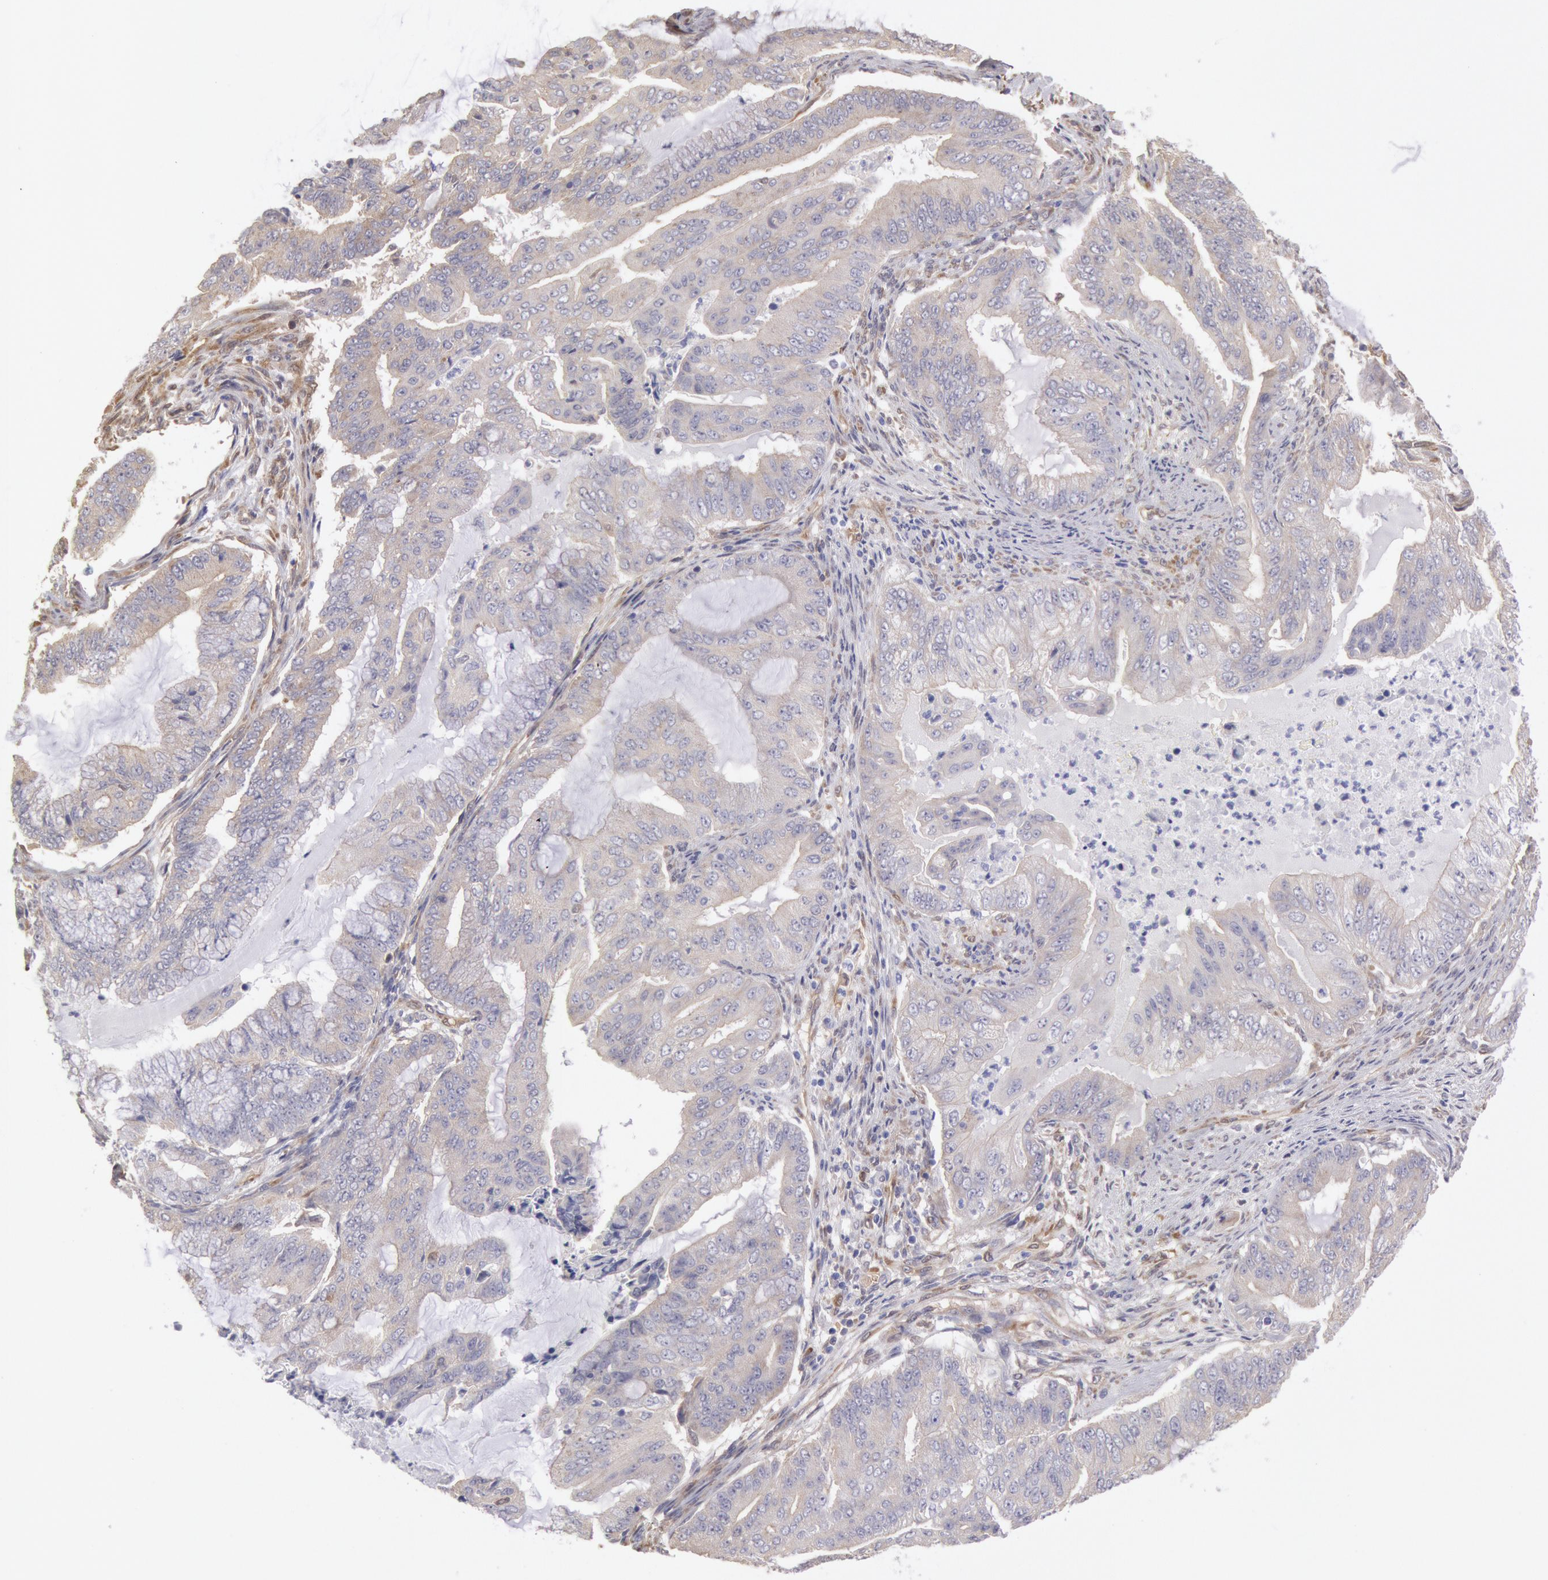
{"staining": {"intensity": "negative", "quantity": "none", "location": "none"}, "tissue": "endometrial cancer", "cell_type": "Tumor cells", "image_type": "cancer", "snomed": [{"axis": "morphology", "description": "Adenocarcinoma, NOS"}, {"axis": "topography", "description": "Endometrium"}], "caption": "Tumor cells show no significant staining in endometrial cancer (adenocarcinoma).", "gene": "CCDC50", "patient": {"sex": "female", "age": 63}}